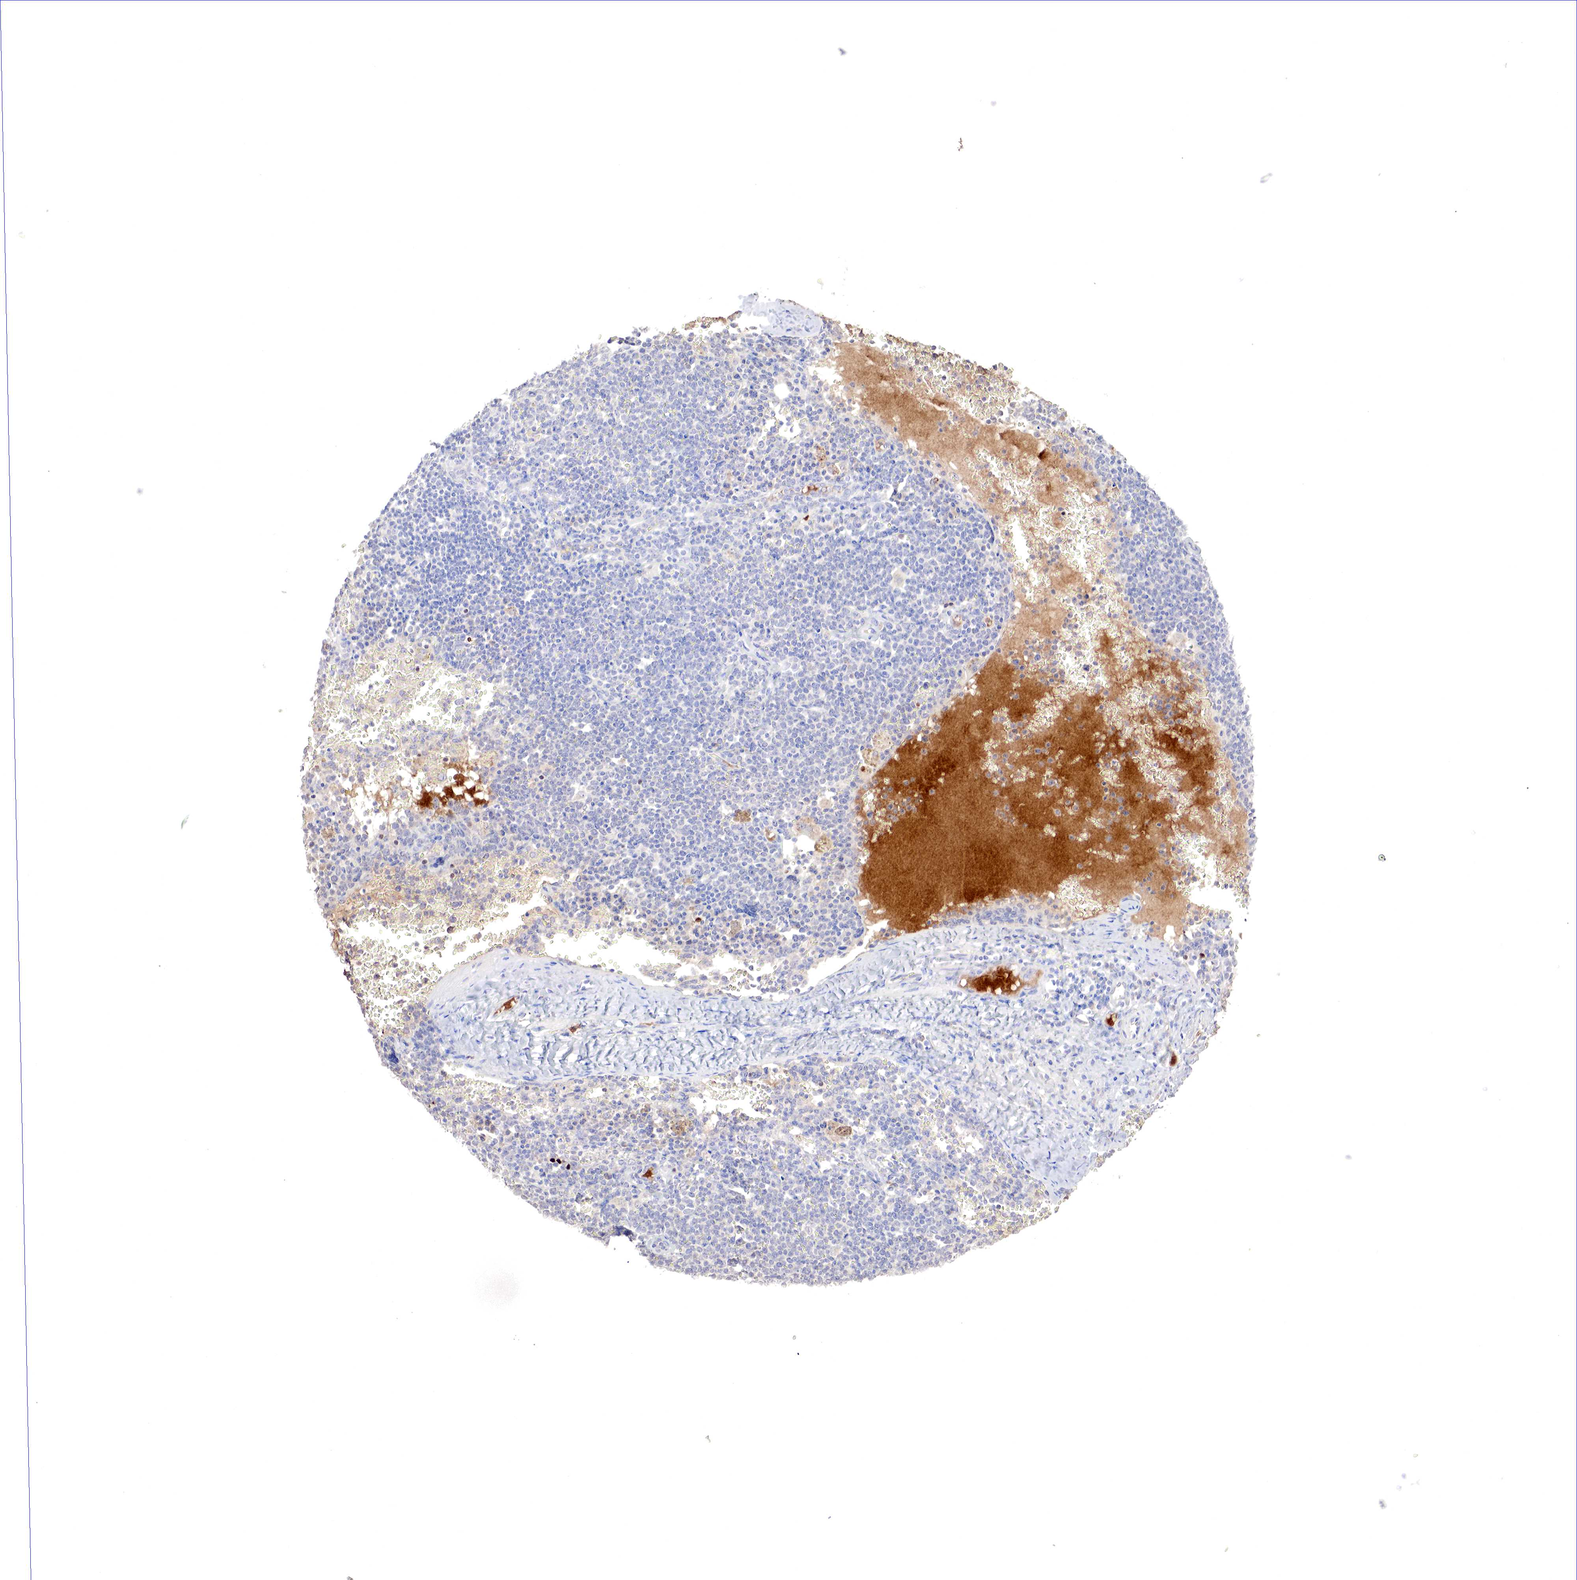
{"staining": {"intensity": "negative", "quantity": "none", "location": "none"}, "tissue": "lymphoma", "cell_type": "Tumor cells", "image_type": "cancer", "snomed": [{"axis": "morphology", "description": "Malignant lymphoma, non-Hodgkin's type, High grade"}, {"axis": "topography", "description": "Lymph node"}], "caption": "DAB immunohistochemical staining of human high-grade malignant lymphoma, non-Hodgkin's type exhibits no significant staining in tumor cells. (DAB IHC, high magnification).", "gene": "GATA1", "patient": {"sex": "female", "age": 76}}